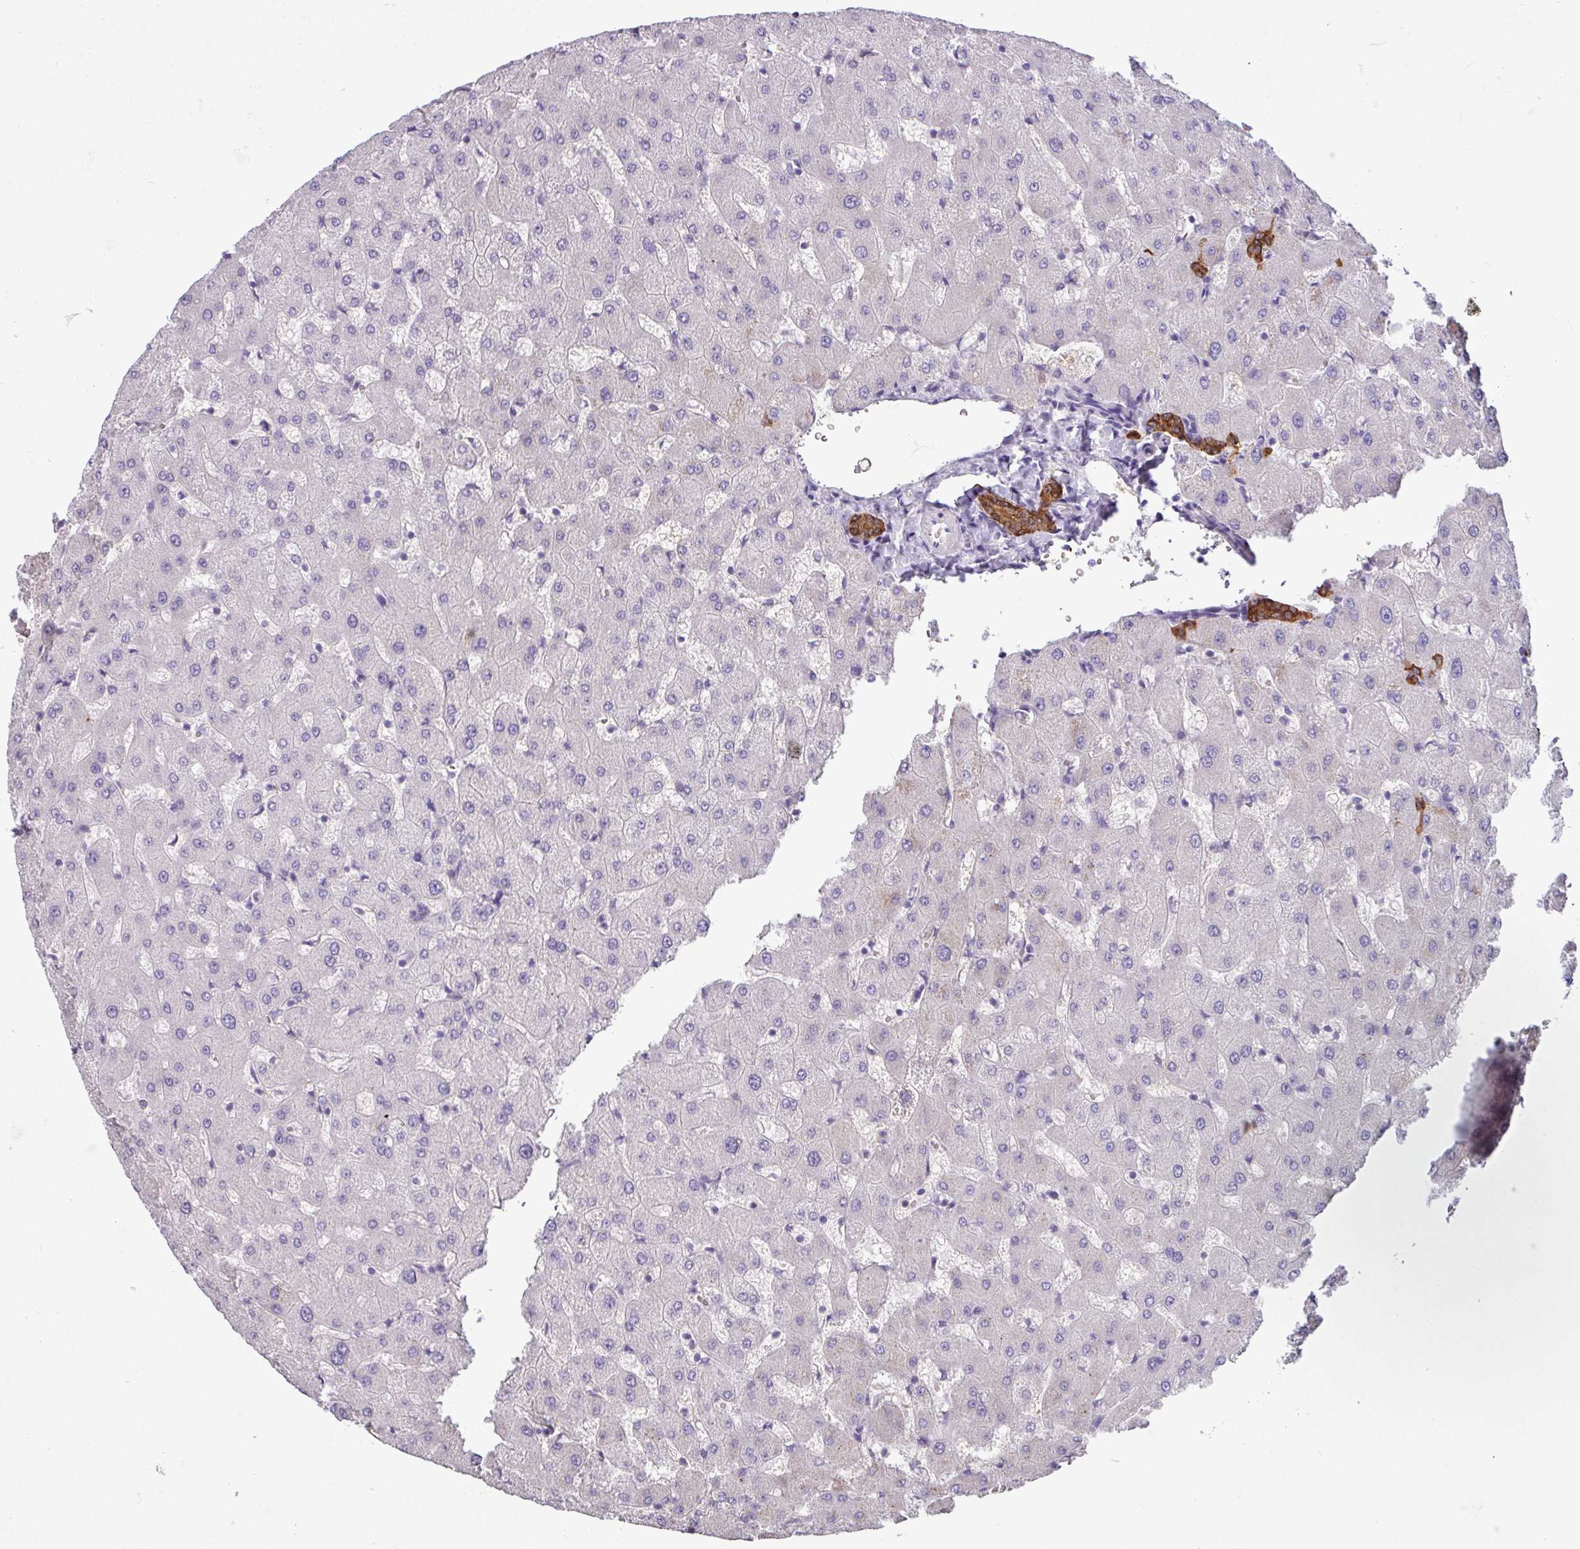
{"staining": {"intensity": "strong", "quantity": ">75%", "location": "cytoplasmic/membranous"}, "tissue": "liver", "cell_type": "Cholangiocytes", "image_type": "normal", "snomed": [{"axis": "morphology", "description": "Normal tissue, NOS"}, {"axis": "topography", "description": "Liver"}], "caption": "Protein expression analysis of normal liver displays strong cytoplasmic/membranous staining in about >75% of cholangiocytes.", "gene": "PNLDC1", "patient": {"sex": "female", "age": 63}}